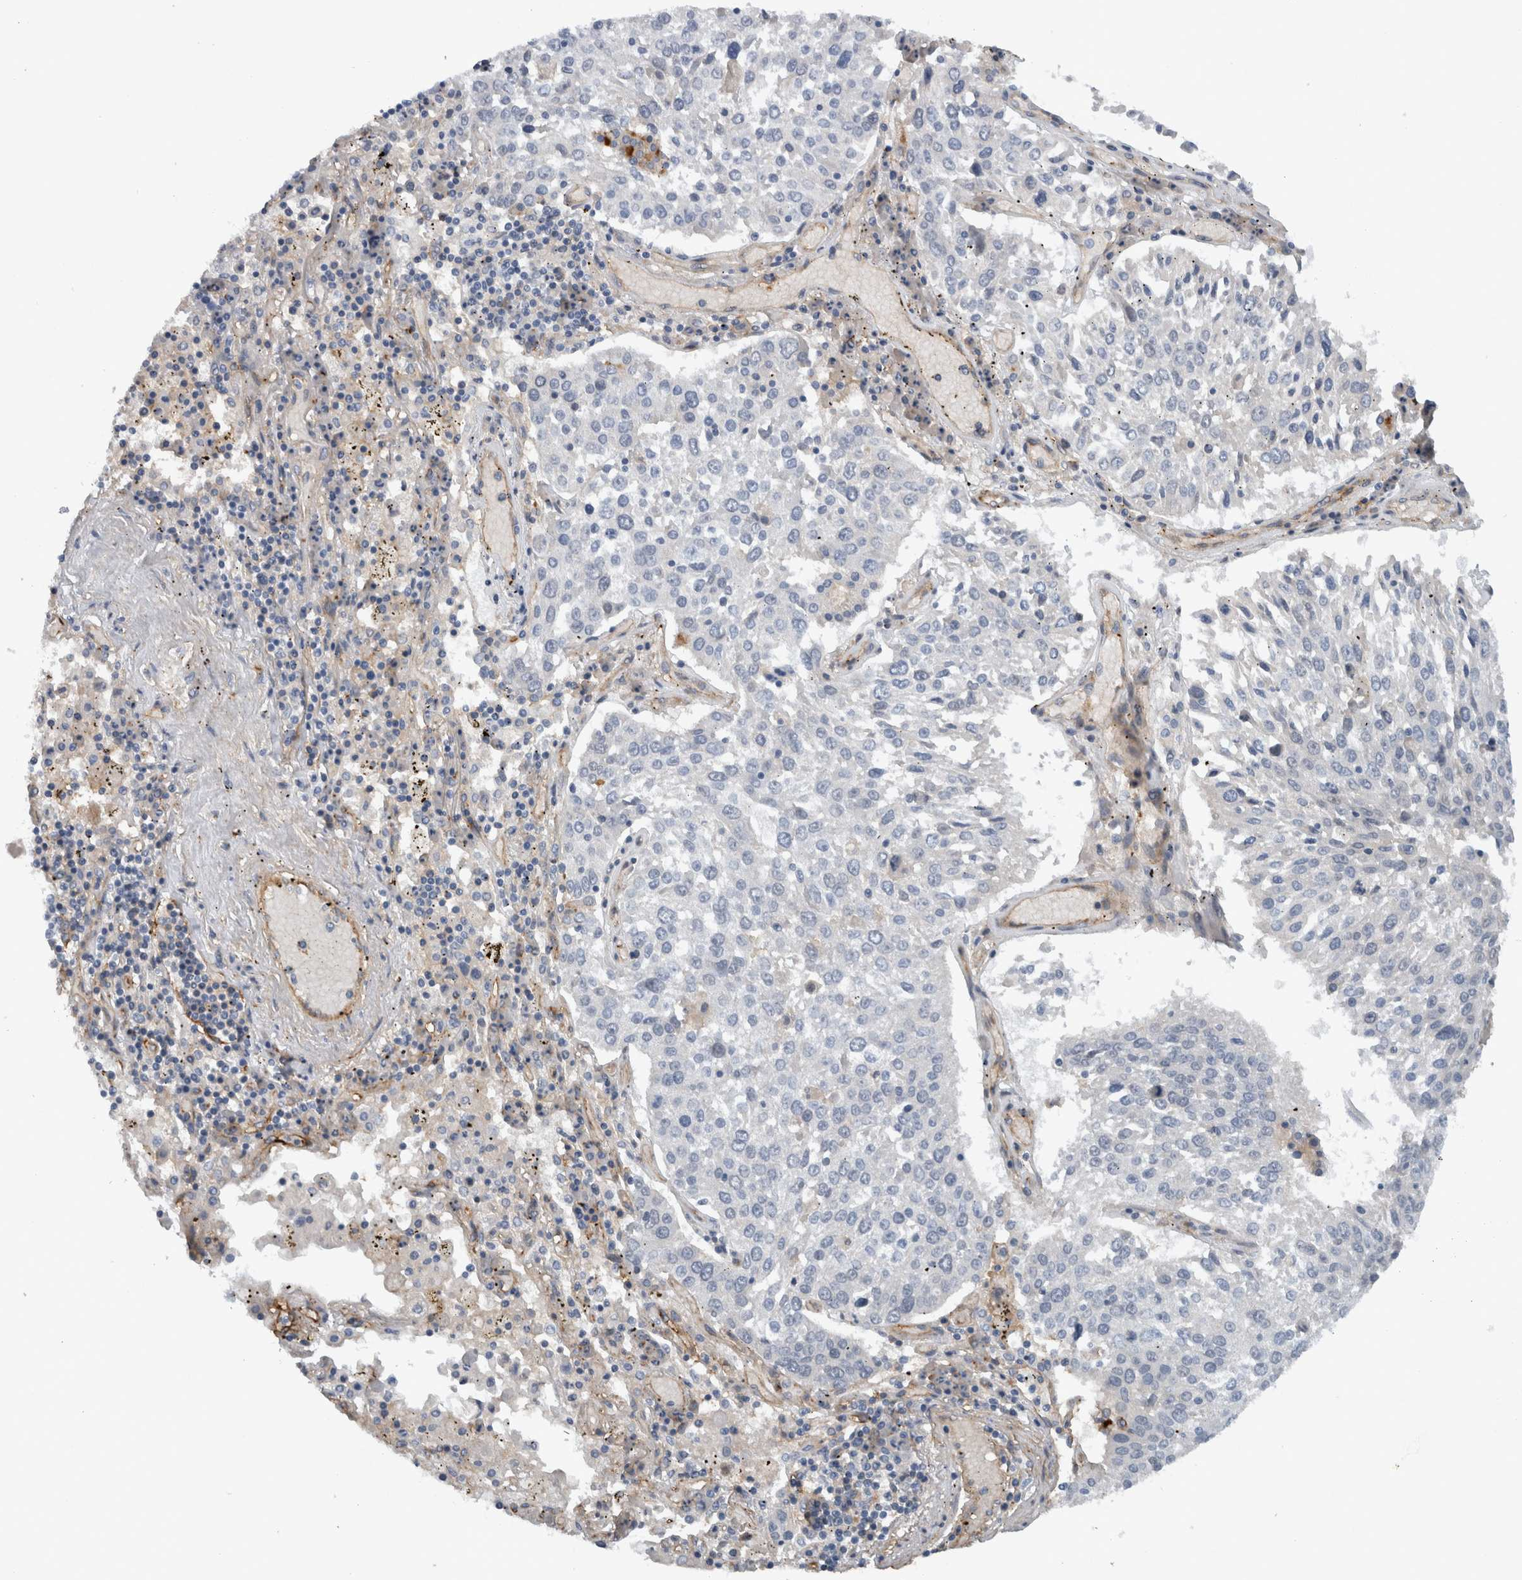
{"staining": {"intensity": "negative", "quantity": "none", "location": "none"}, "tissue": "lung cancer", "cell_type": "Tumor cells", "image_type": "cancer", "snomed": [{"axis": "morphology", "description": "Squamous cell carcinoma, NOS"}, {"axis": "topography", "description": "Lung"}], "caption": "Immunohistochemistry (IHC) photomicrograph of neoplastic tissue: lung squamous cell carcinoma stained with DAB (3,3'-diaminobenzidine) shows no significant protein expression in tumor cells.", "gene": "CD59", "patient": {"sex": "male", "age": 65}}